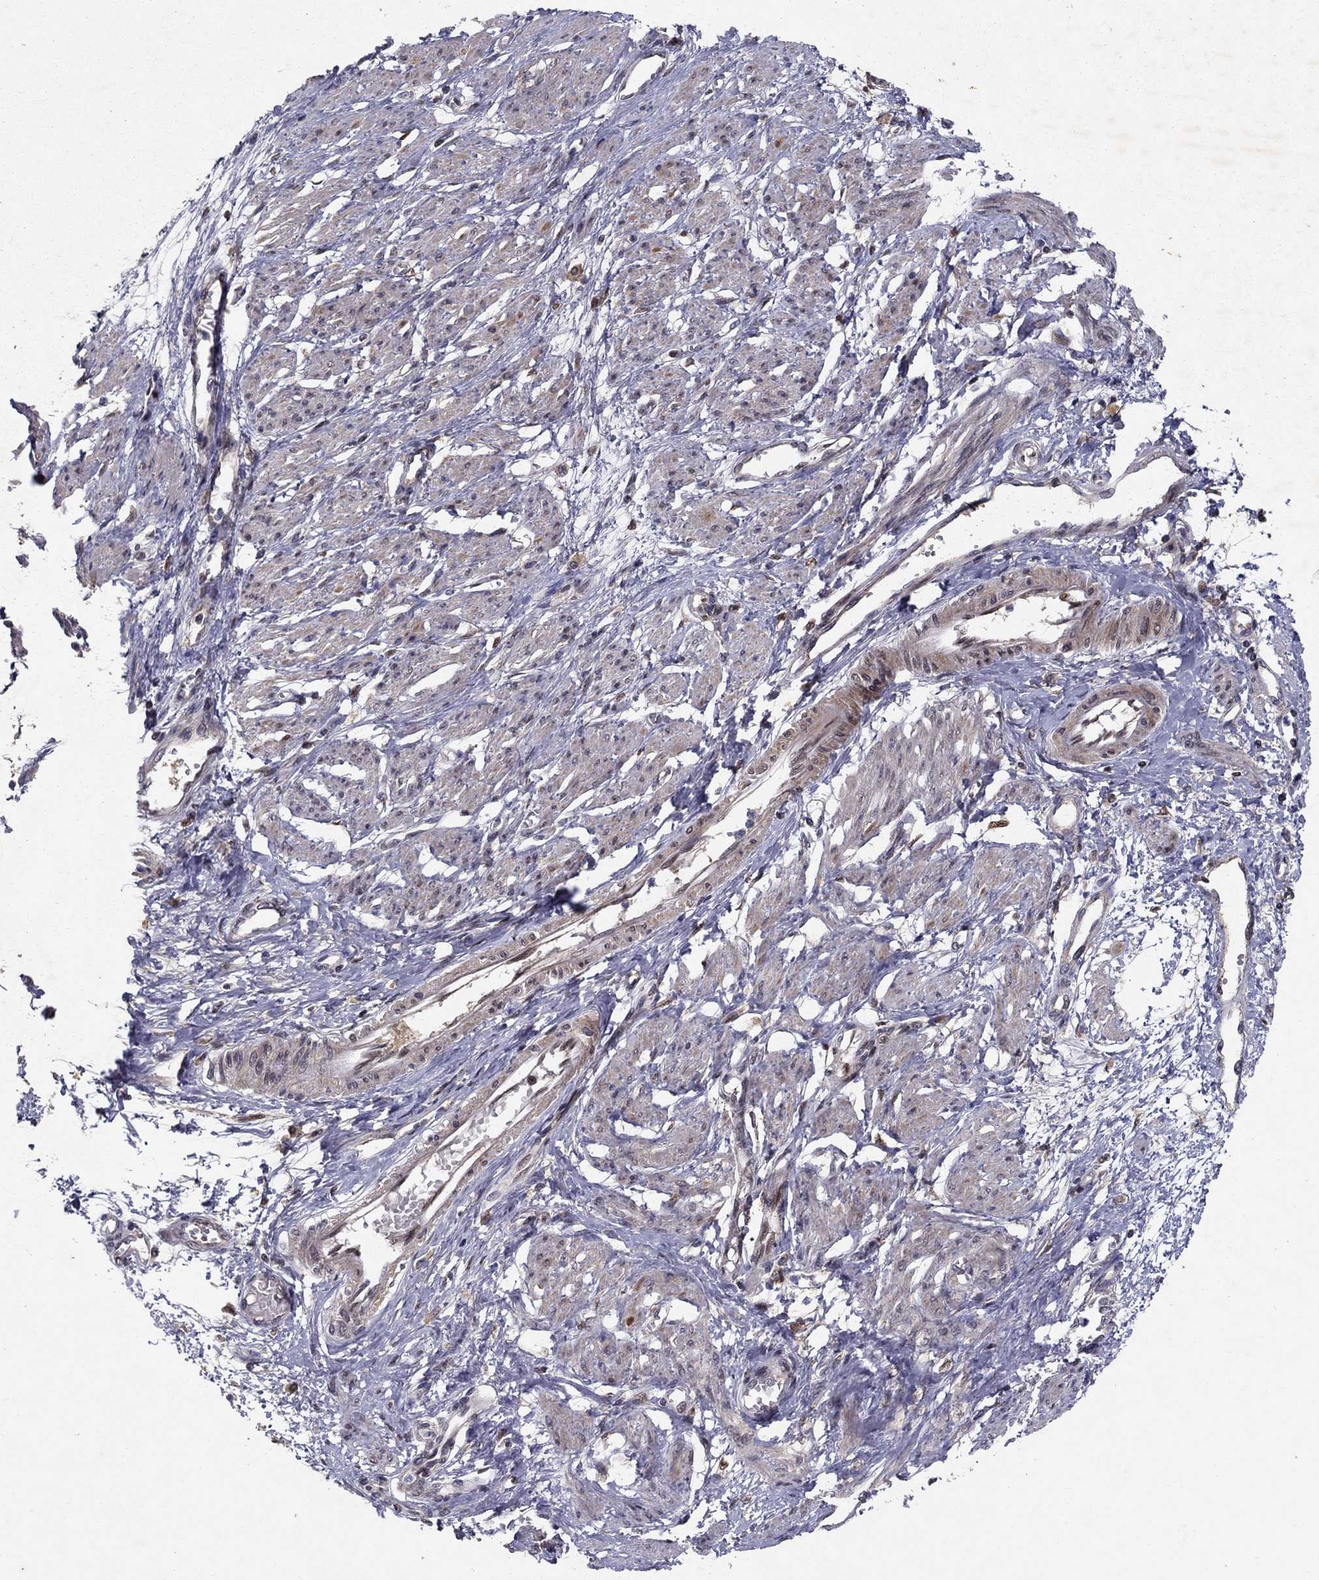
{"staining": {"intensity": "strong", "quantity": "25%-75%", "location": "cytoplasmic/membranous,nuclear"}, "tissue": "smooth muscle", "cell_type": "Smooth muscle cells", "image_type": "normal", "snomed": [{"axis": "morphology", "description": "Normal tissue, NOS"}, {"axis": "topography", "description": "Smooth muscle"}, {"axis": "topography", "description": "Uterus"}], "caption": "An image of smooth muscle stained for a protein reveals strong cytoplasmic/membranous,nuclear brown staining in smooth muscle cells. (brown staining indicates protein expression, while blue staining denotes nuclei).", "gene": "CRTC1", "patient": {"sex": "female", "age": 39}}